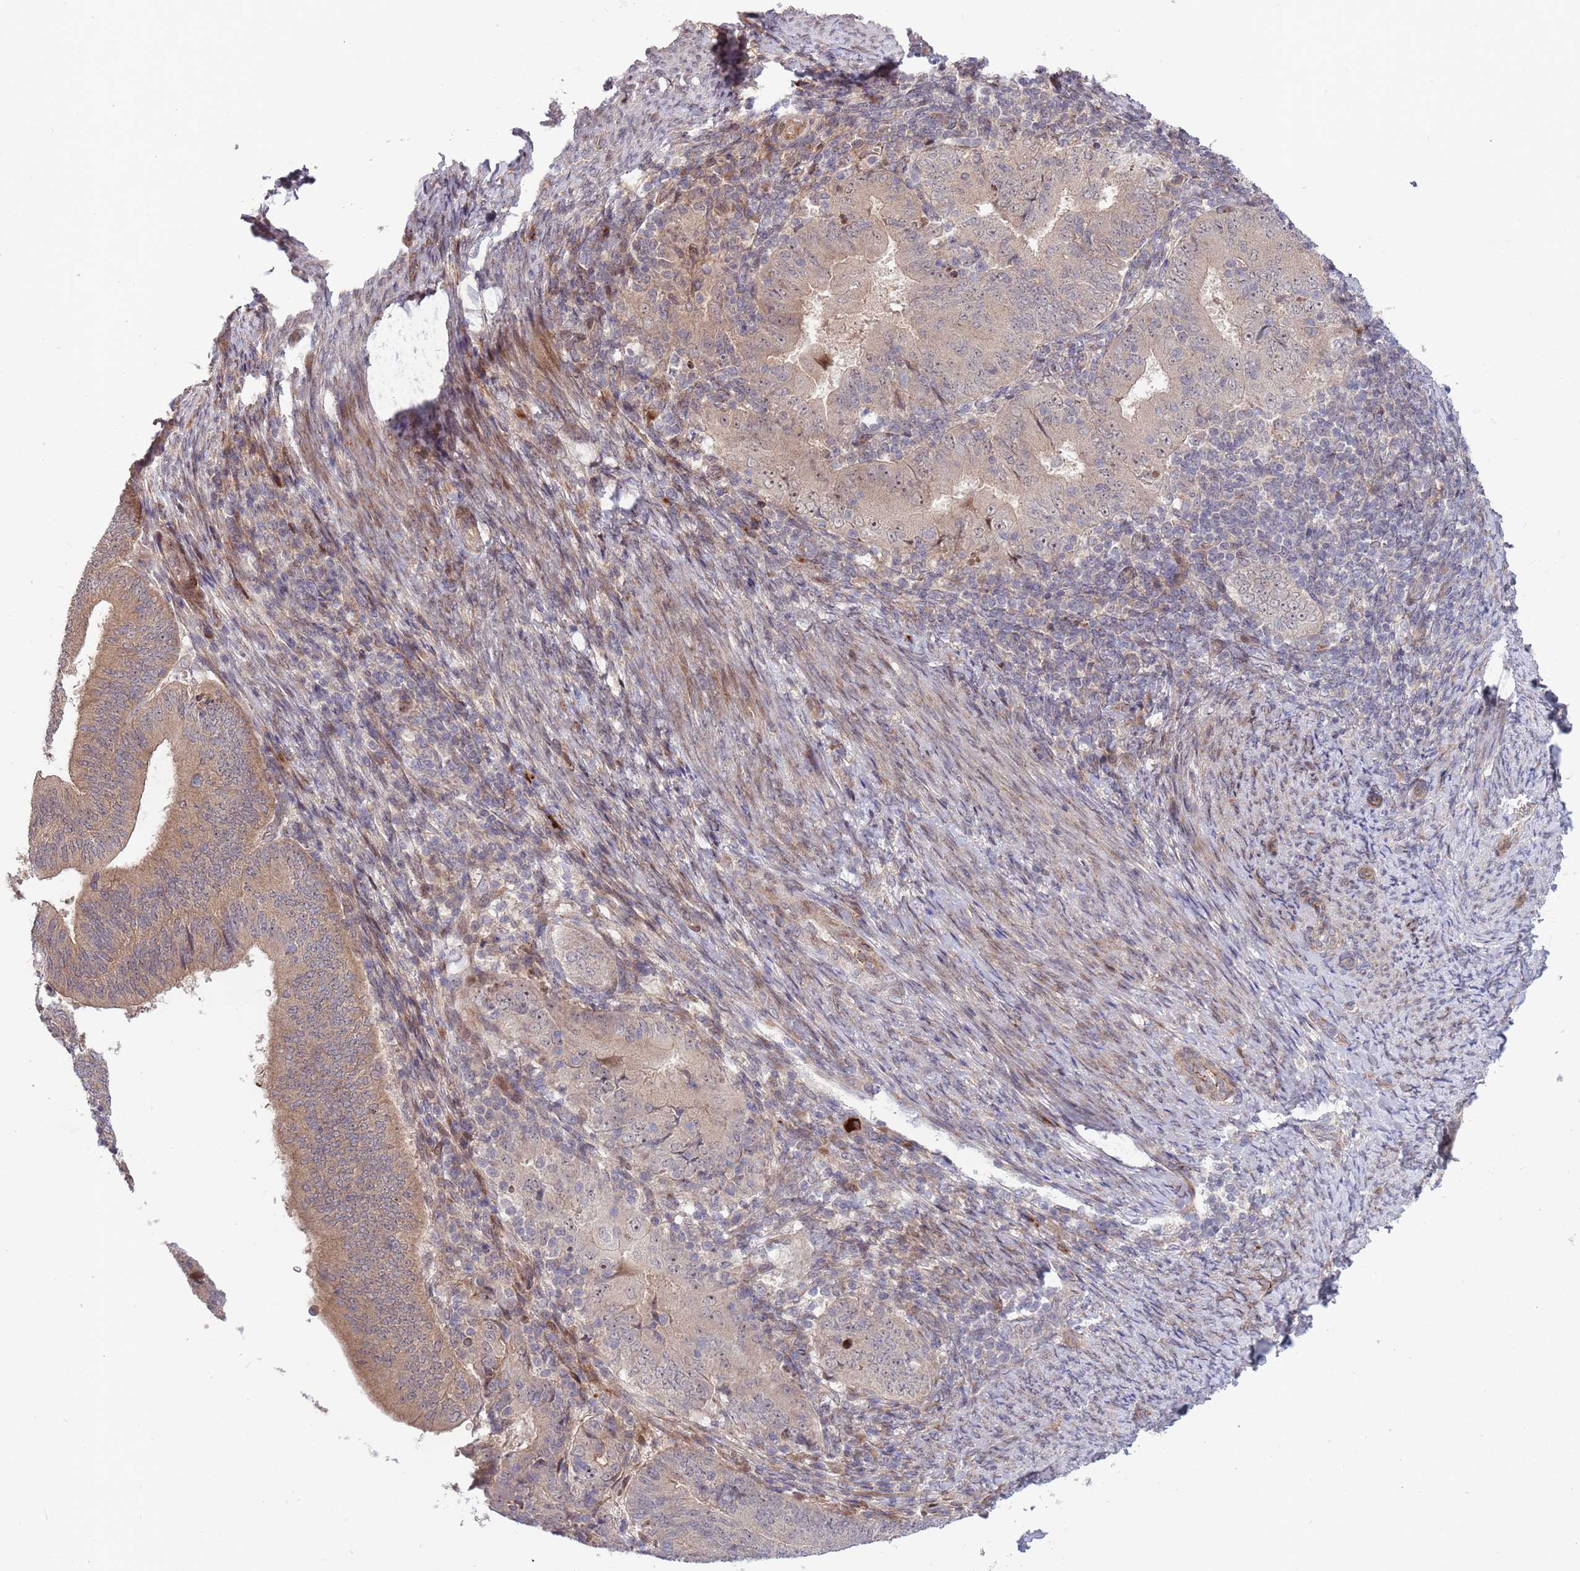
{"staining": {"intensity": "moderate", "quantity": ">75%", "location": "cytoplasmic/membranous"}, "tissue": "endometrial cancer", "cell_type": "Tumor cells", "image_type": "cancer", "snomed": [{"axis": "morphology", "description": "Adenocarcinoma, NOS"}, {"axis": "topography", "description": "Endometrium"}], "caption": "Immunohistochemistry of endometrial cancer demonstrates medium levels of moderate cytoplasmic/membranous positivity in about >75% of tumor cells. The protein of interest is stained brown, and the nuclei are stained in blue (DAB IHC with brightfield microscopy, high magnification).", "gene": "NT5DC4", "patient": {"sex": "female", "age": 70}}